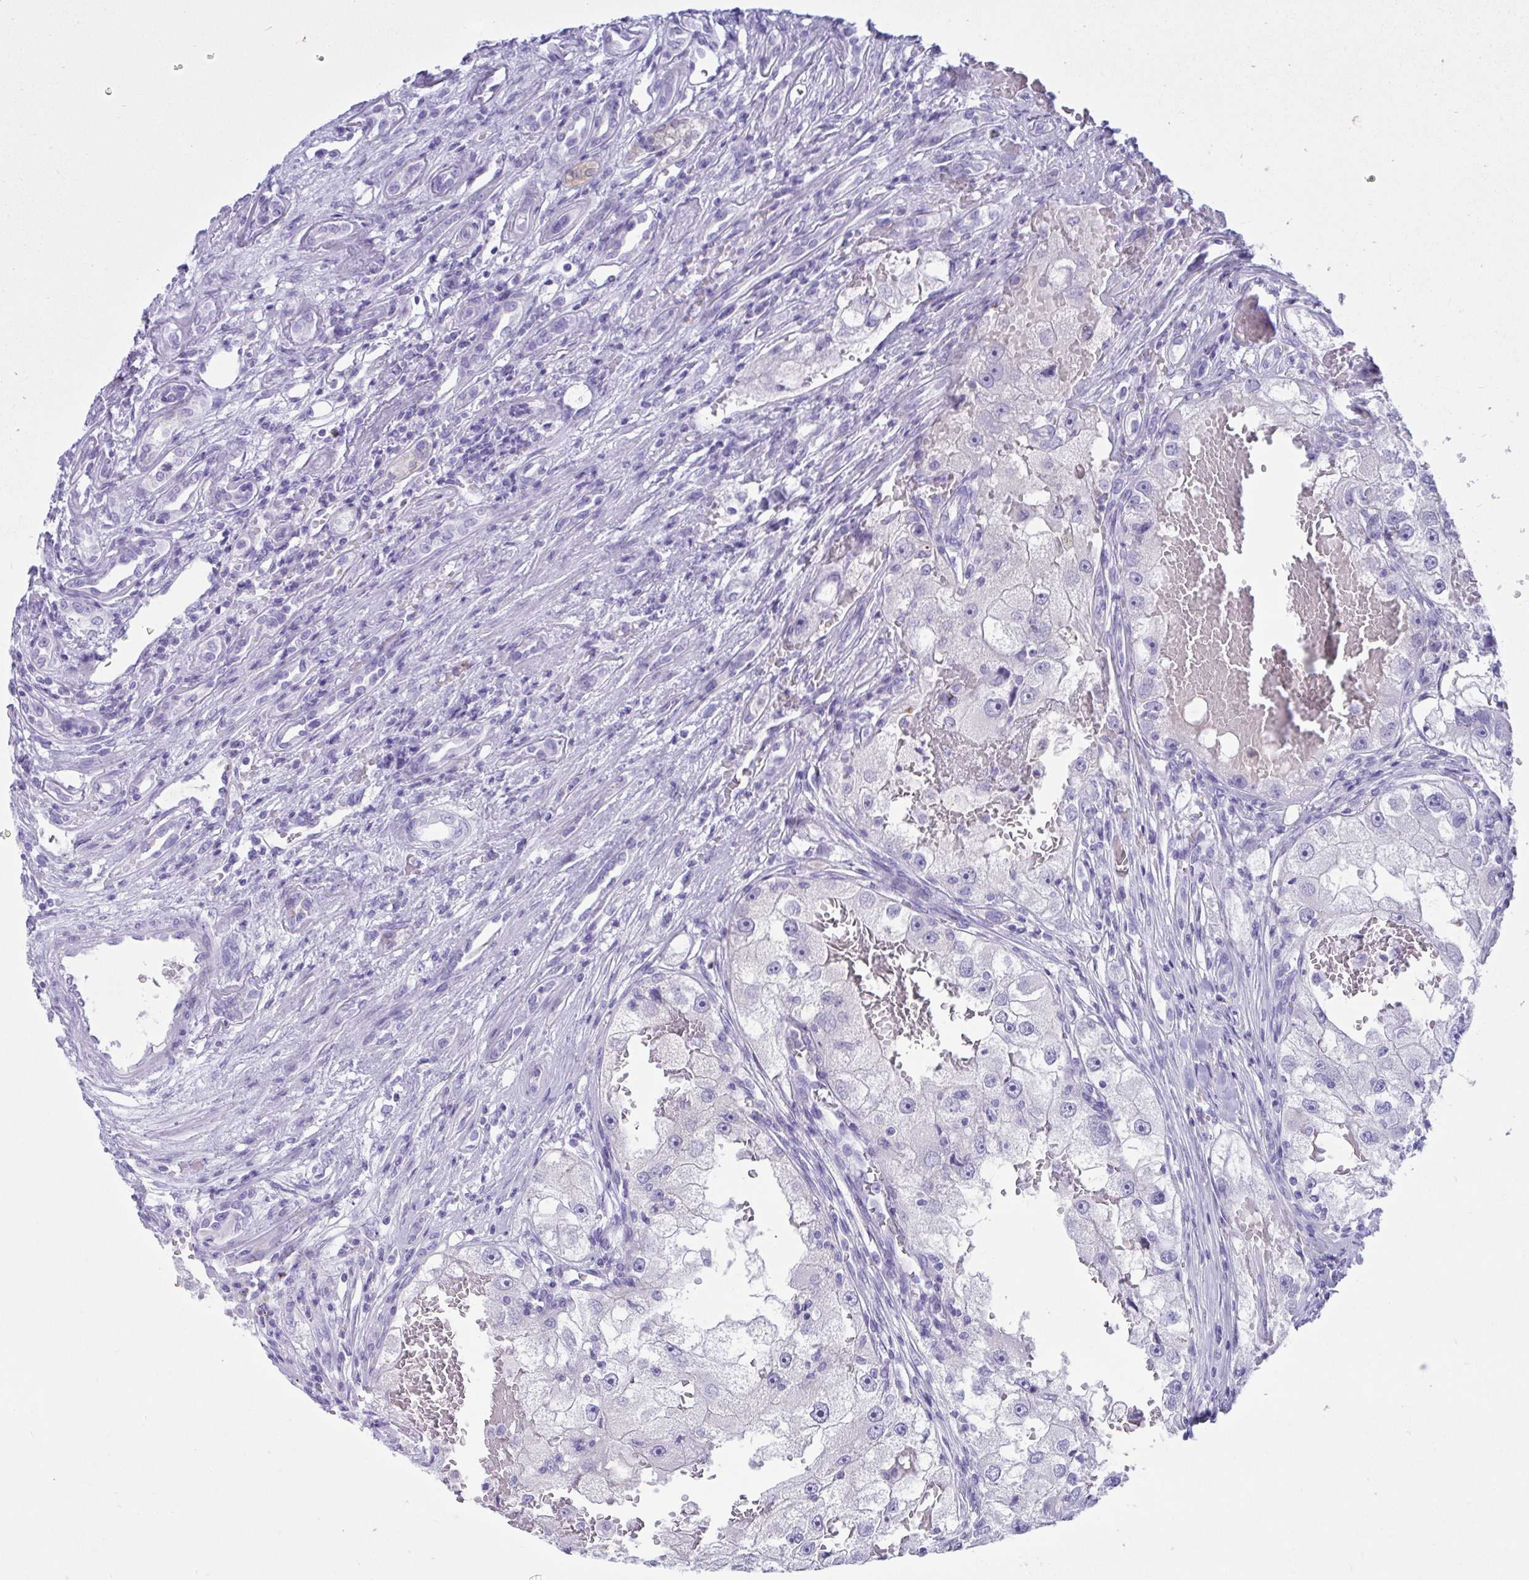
{"staining": {"intensity": "negative", "quantity": "none", "location": "none"}, "tissue": "renal cancer", "cell_type": "Tumor cells", "image_type": "cancer", "snomed": [{"axis": "morphology", "description": "Adenocarcinoma, NOS"}, {"axis": "topography", "description": "Kidney"}], "caption": "This is a micrograph of immunohistochemistry staining of renal adenocarcinoma, which shows no staining in tumor cells.", "gene": "PSCA", "patient": {"sex": "male", "age": 63}}